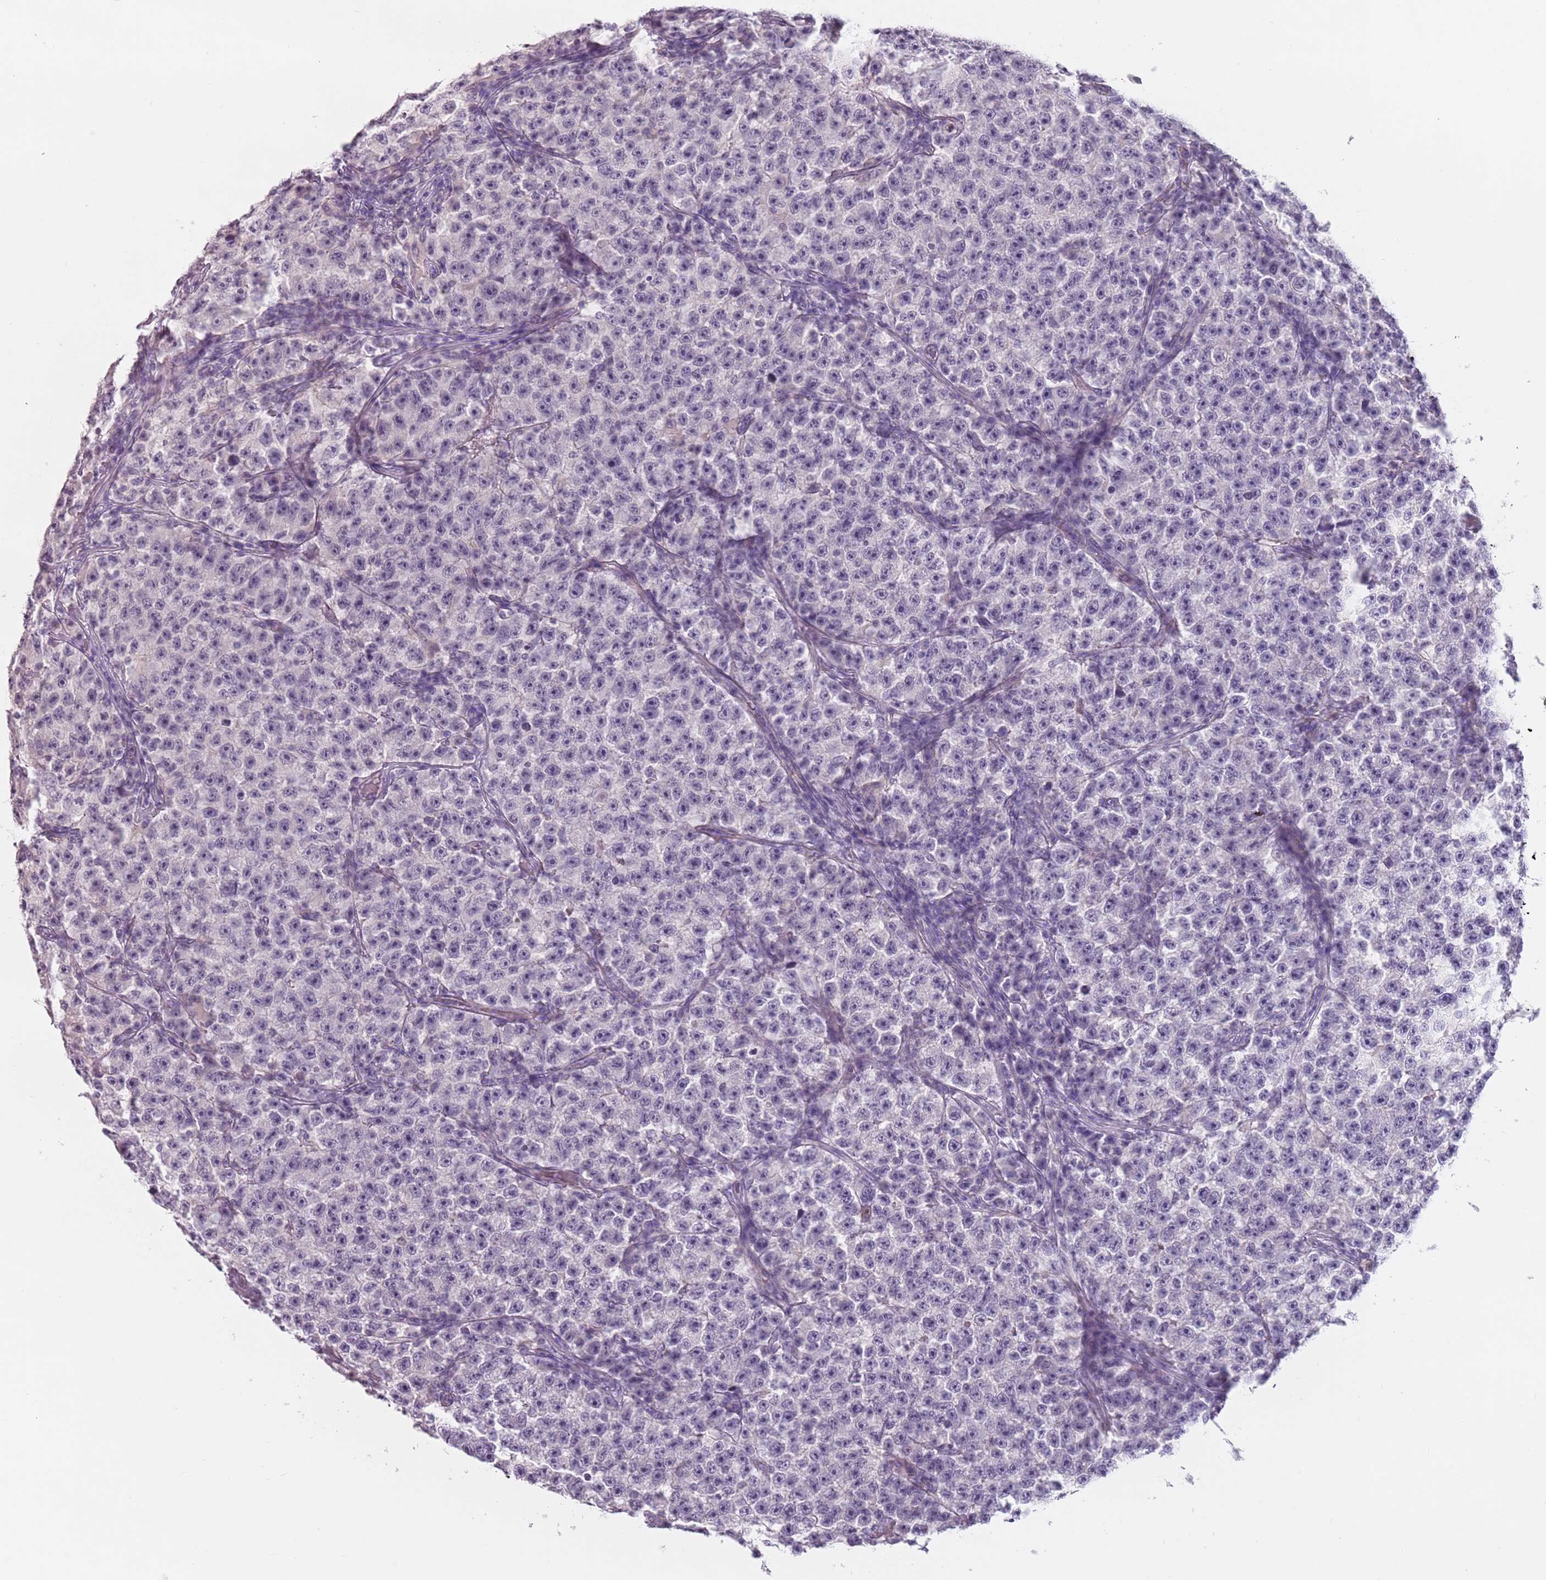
{"staining": {"intensity": "negative", "quantity": "none", "location": "none"}, "tissue": "testis cancer", "cell_type": "Tumor cells", "image_type": "cancer", "snomed": [{"axis": "morphology", "description": "Seminoma, NOS"}, {"axis": "topography", "description": "Testis"}], "caption": "Immunohistochemistry (IHC) photomicrograph of neoplastic tissue: testis cancer stained with DAB (3,3'-diaminobenzidine) demonstrates no significant protein expression in tumor cells.", "gene": "ZNF584", "patient": {"sex": "male", "age": 22}}